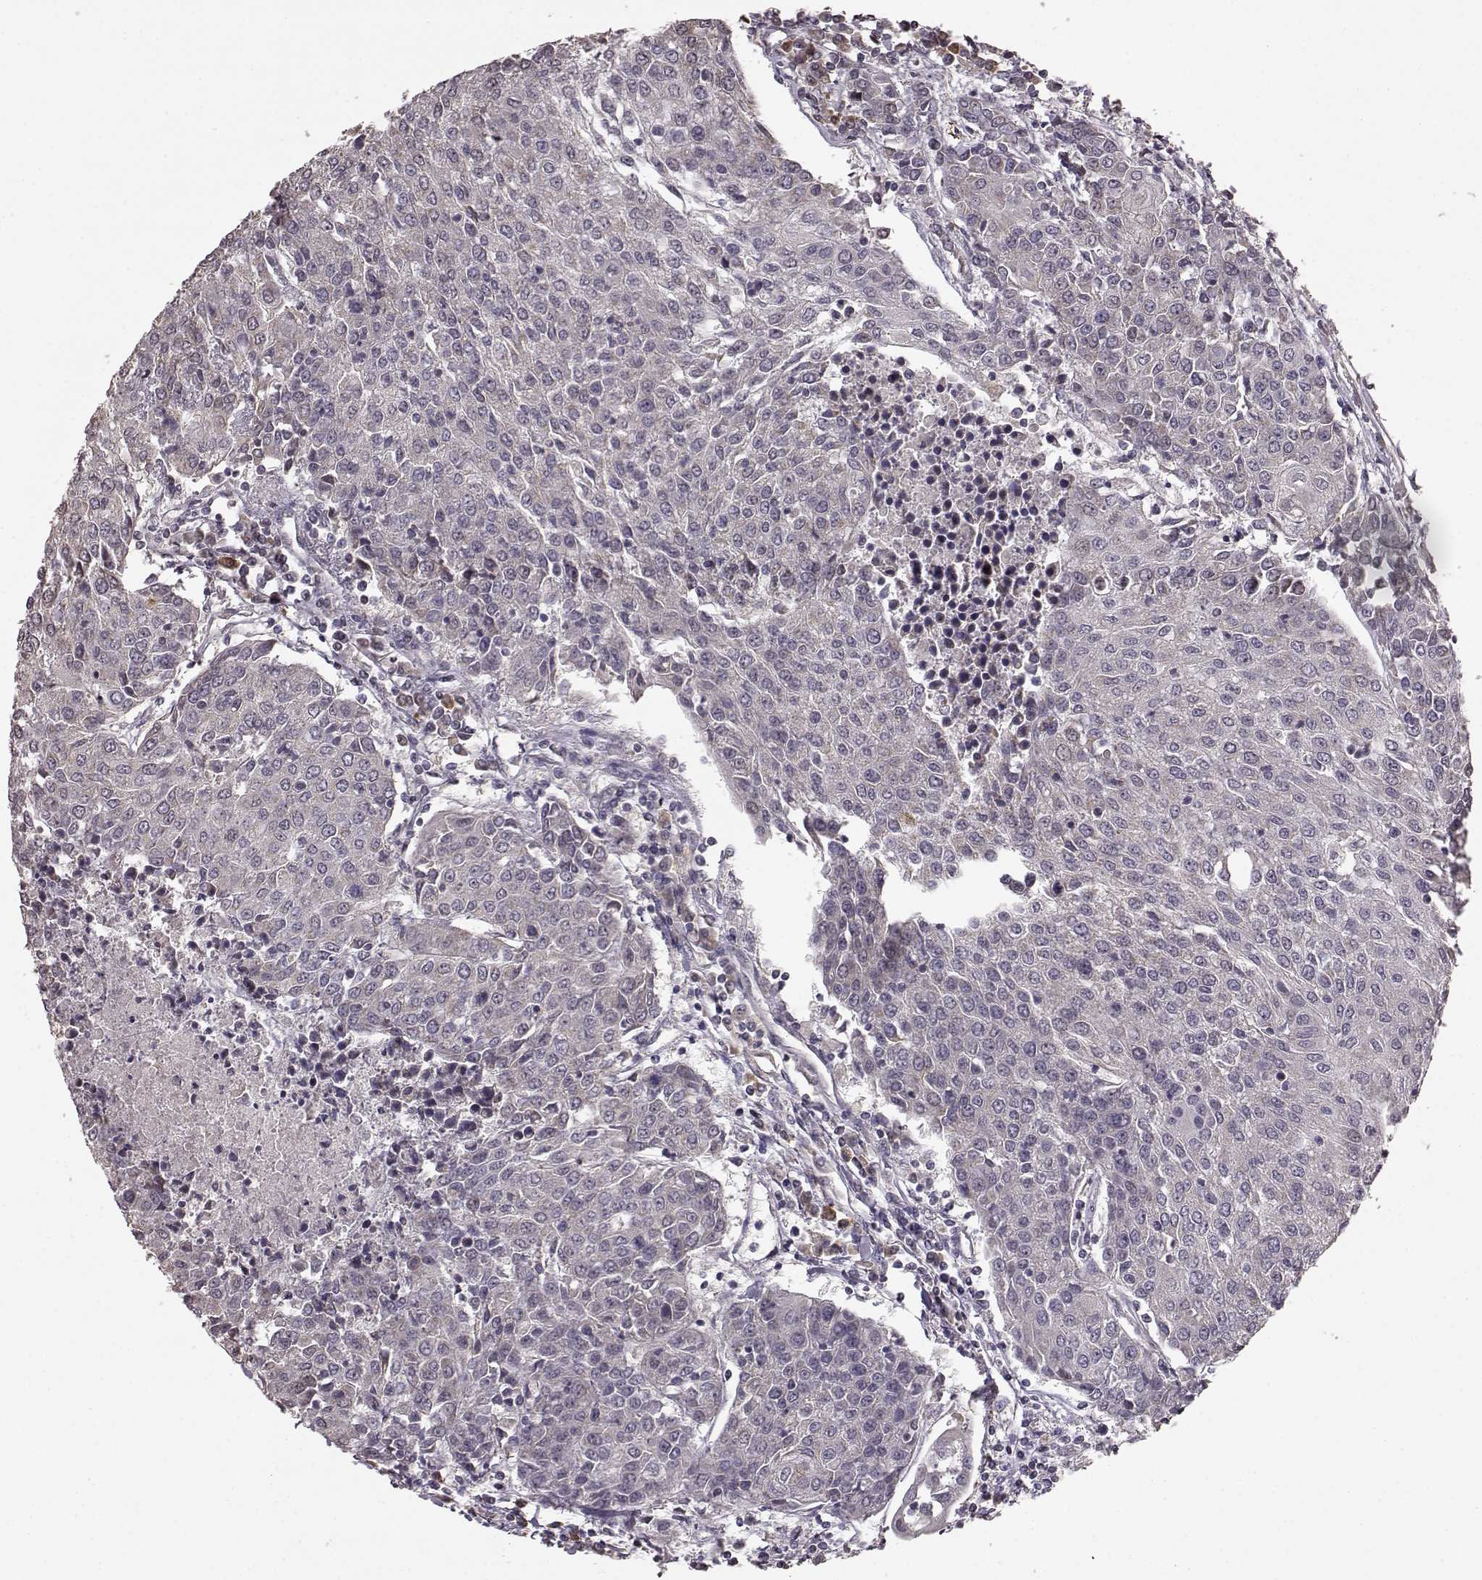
{"staining": {"intensity": "negative", "quantity": "none", "location": "none"}, "tissue": "urothelial cancer", "cell_type": "Tumor cells", "image_type": "cancer", "snomed": [{"axis": "morphology", "description": "Urothelial carcinoma, High grade"}, {"axis": "topography", "description": "Urinary bladder"}], "caption": "Tumor cells are negative for protein expression in human urothelial carcinoma (high-grade). (DAB (3,3'-diaminobenzidine) immunohistochemistry (IHC), high magnification).", "gene": "BACH2", "patient": {"sex": "female", "age": 85}}